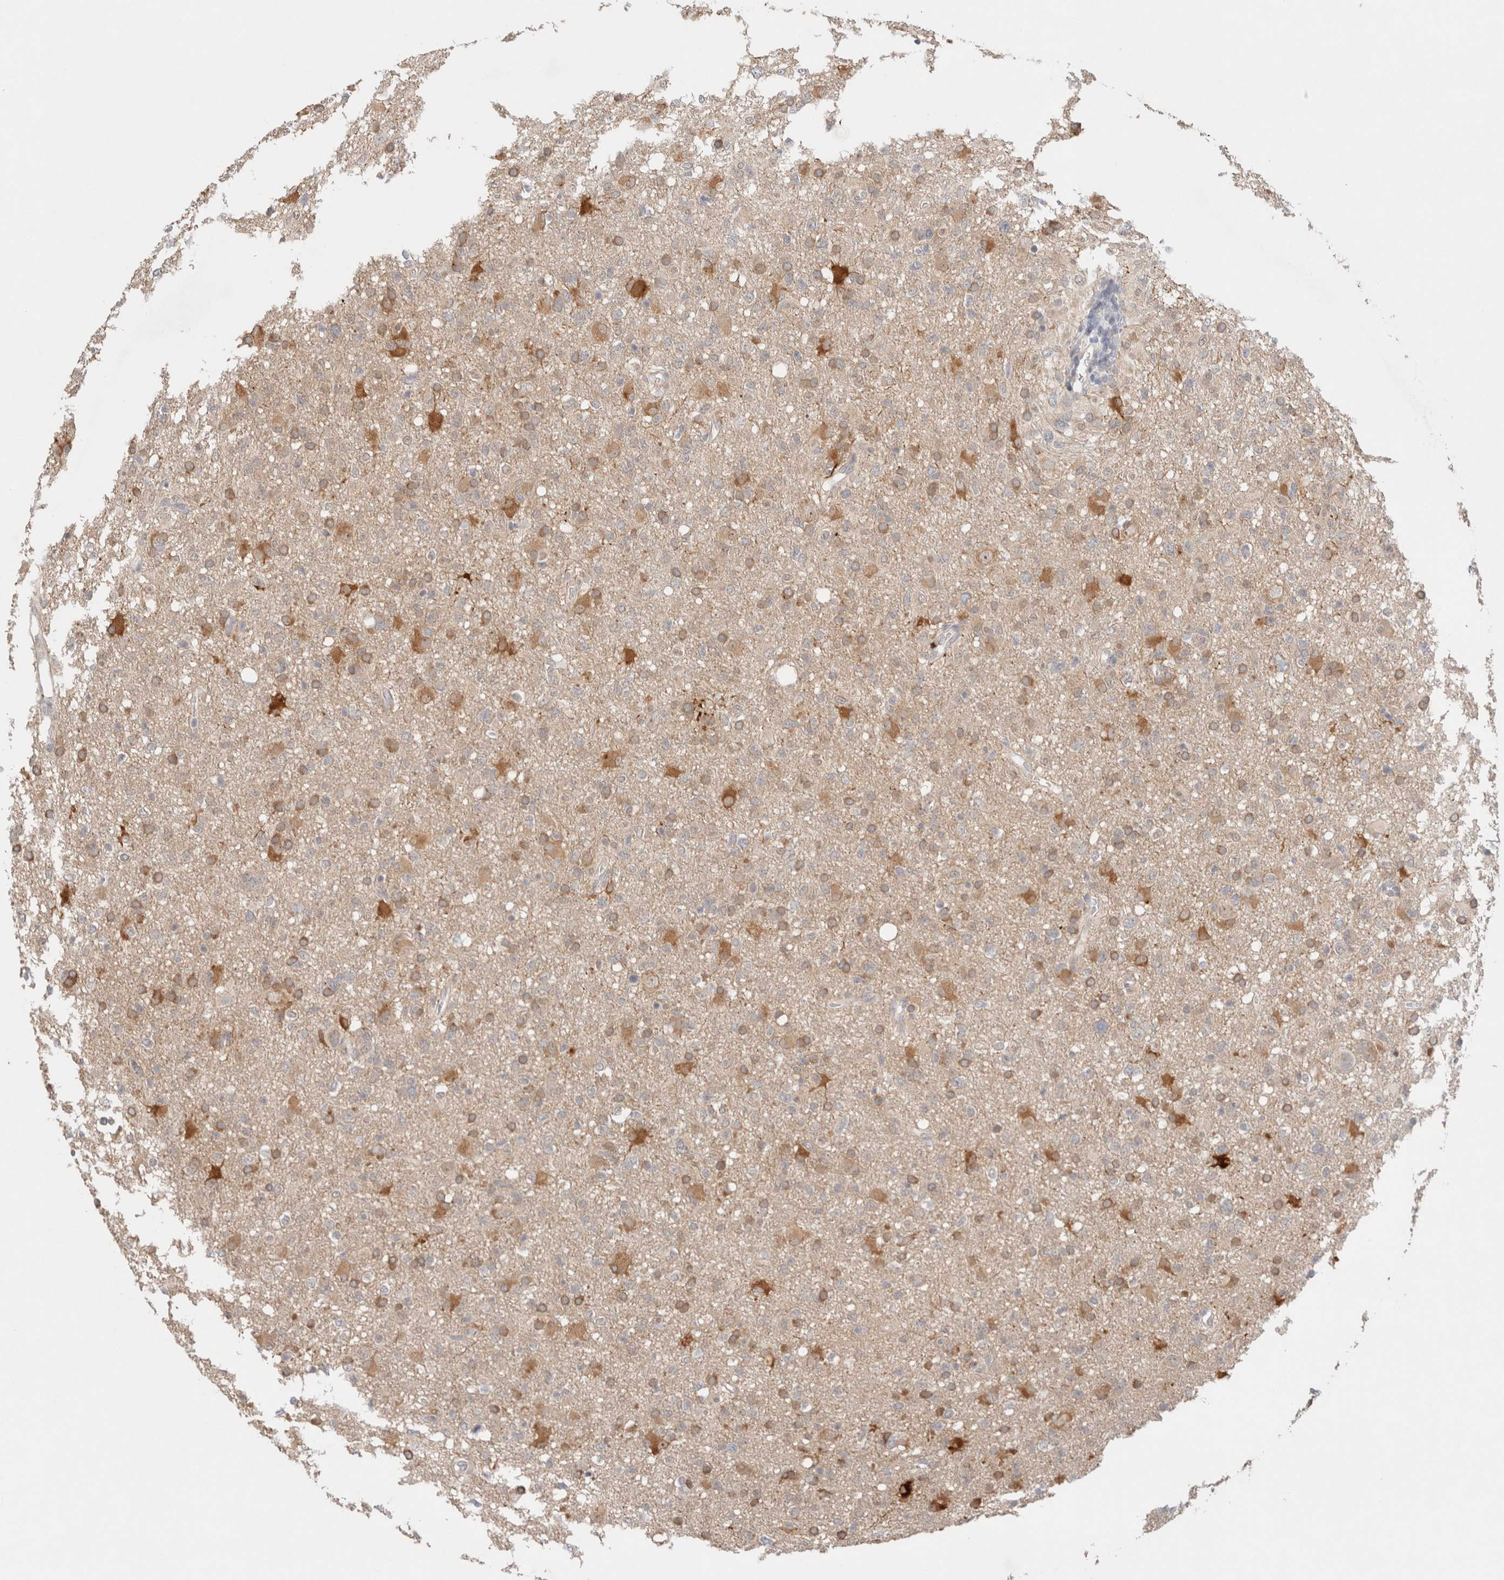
{"staining": {"intensity": "moderate", "quantity": "25%-75%", "location": "cytoplasmic/membranous"}, "tissue": "glioma", "cell_type": "Tumor cells", "image_type": "cancer", "snomed": [{"axis": "morphology", "description": "Glioma, malignant, High grade"}, {"axis": "topography", "description": "Brain"}], "caption": "DAB immunohistochemical staining of human malignant high-grade glioma displays moderate cytoplasmic/membranous protein expression in approximately 25%-75% of tumor cells.", "gene": "ERI3", "patient": {"sex": "female", "age": 57}}